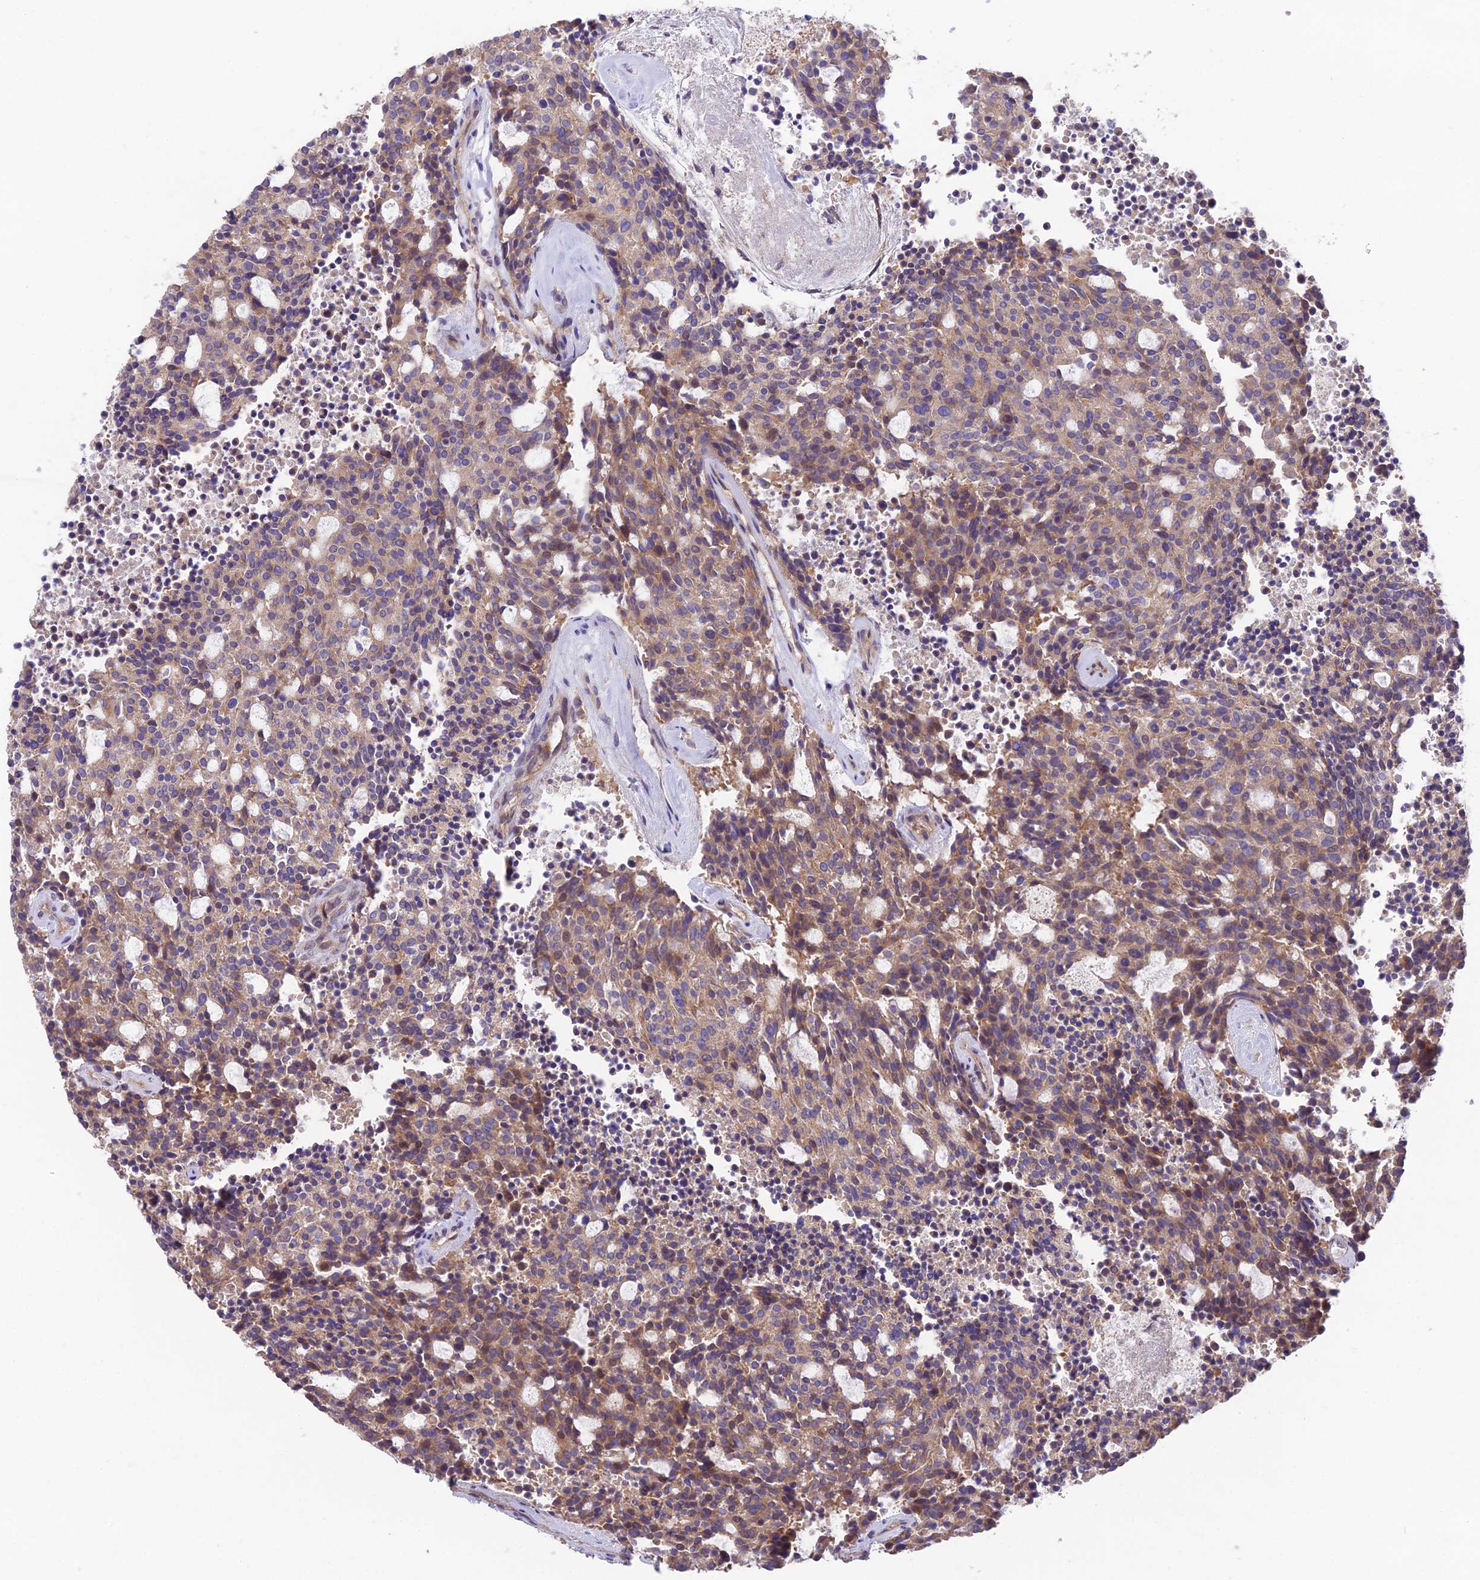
{"staining": {"intensity": "moderate", "quantity": ">75%", "location": "cytoplasmic/membranous"}, "tissue": "carcinoid", "cell_type": "Tumor cells", "image_type": "cancer", "snomed": [{"axis": "morphology", "description": "Carcinoid, malignant, NOS"}, {"axis": "topography", "description": "Pancreas"}], "caption": "Approximately >75% of tumor cells in human carcinoid reveal moderate cytoplasmic/membranous protein staining as visualized by brown immunohistochemical staining.", "gene": "BLOC1S4", "patient": {"sex": "female", "age": 54}}